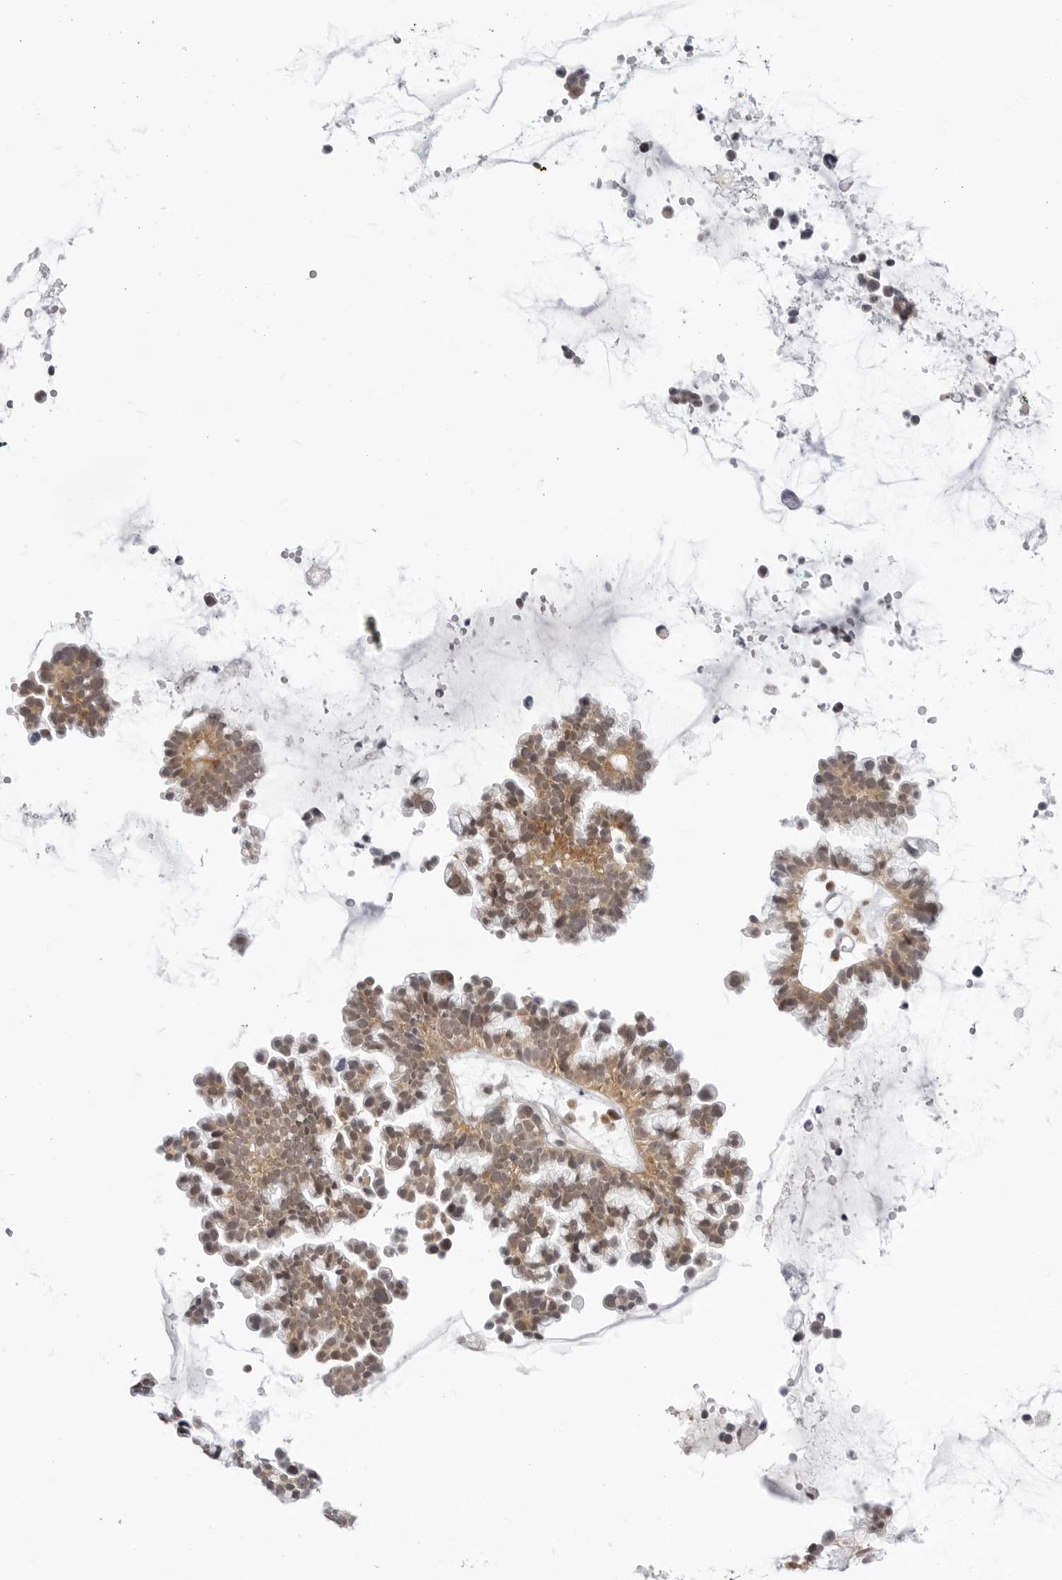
{"staining": {"intensity": "moderate", "quantity": "25%-75%", "location": "cytoplasmic/membranous,nuclear"}, "tissue": "ovarian cancer", "cell_type": "Tumor cells", "image_type": "cancer", "snomed": [{"axis": "morphology", "description": "Cystadenocarcinoma, serous, NOS"}, {"axis": "topography", "description": "Ovary"}], "caption": "Ovarian cancer stained for a protein (brown) reveals moderate cytoplasmic/membranous and nuclear positive staining in about 25%-75% of tumor cells.", "gene": "PPP2R5C", "patient": {"sex": "female", "age": 56}}